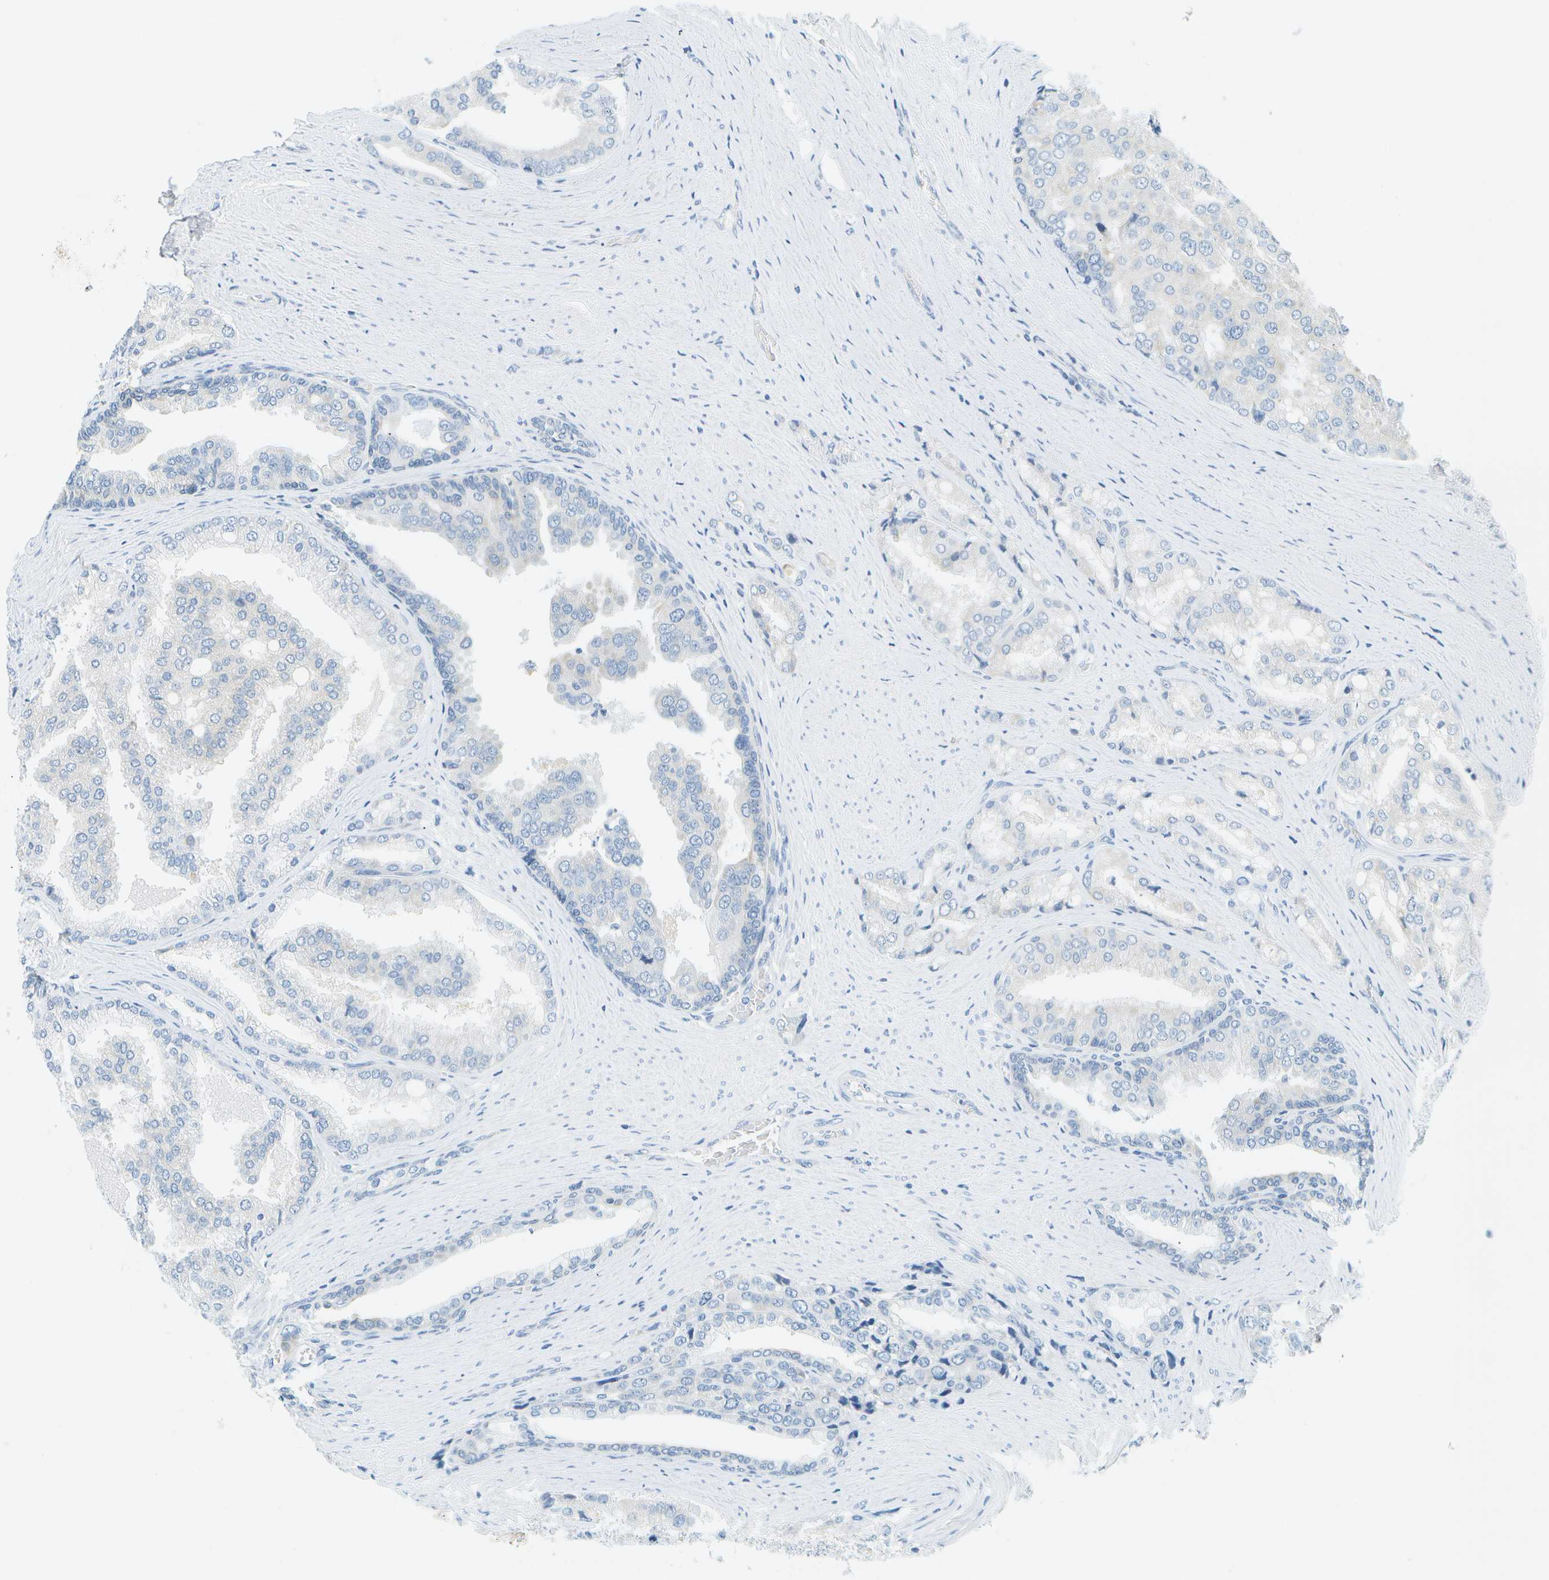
{"staining": {"intensity": "negative", "quantity": "none", "location": "none"}, "tissue": "prostate cancer", "cell_type": "Tumor cells", "image_type": "cancer", "snomed": [{"axis": "morphology", "description": "Adenocarcinoma, High grade"}, {"axis": "topography", "description": "Prostate"}], "caption": "DAB (3,3'-diaminobenzidine) immunohistochemical staining of prostate cancer (adenocarcinoma (high-grade)) shows no significant staining in tumor cells. (Brightfield microscopy of DAB immunohistochemistry at high magnification).", "gene": "SMYD5", "patient": {"sex": "male", "age": 50}}